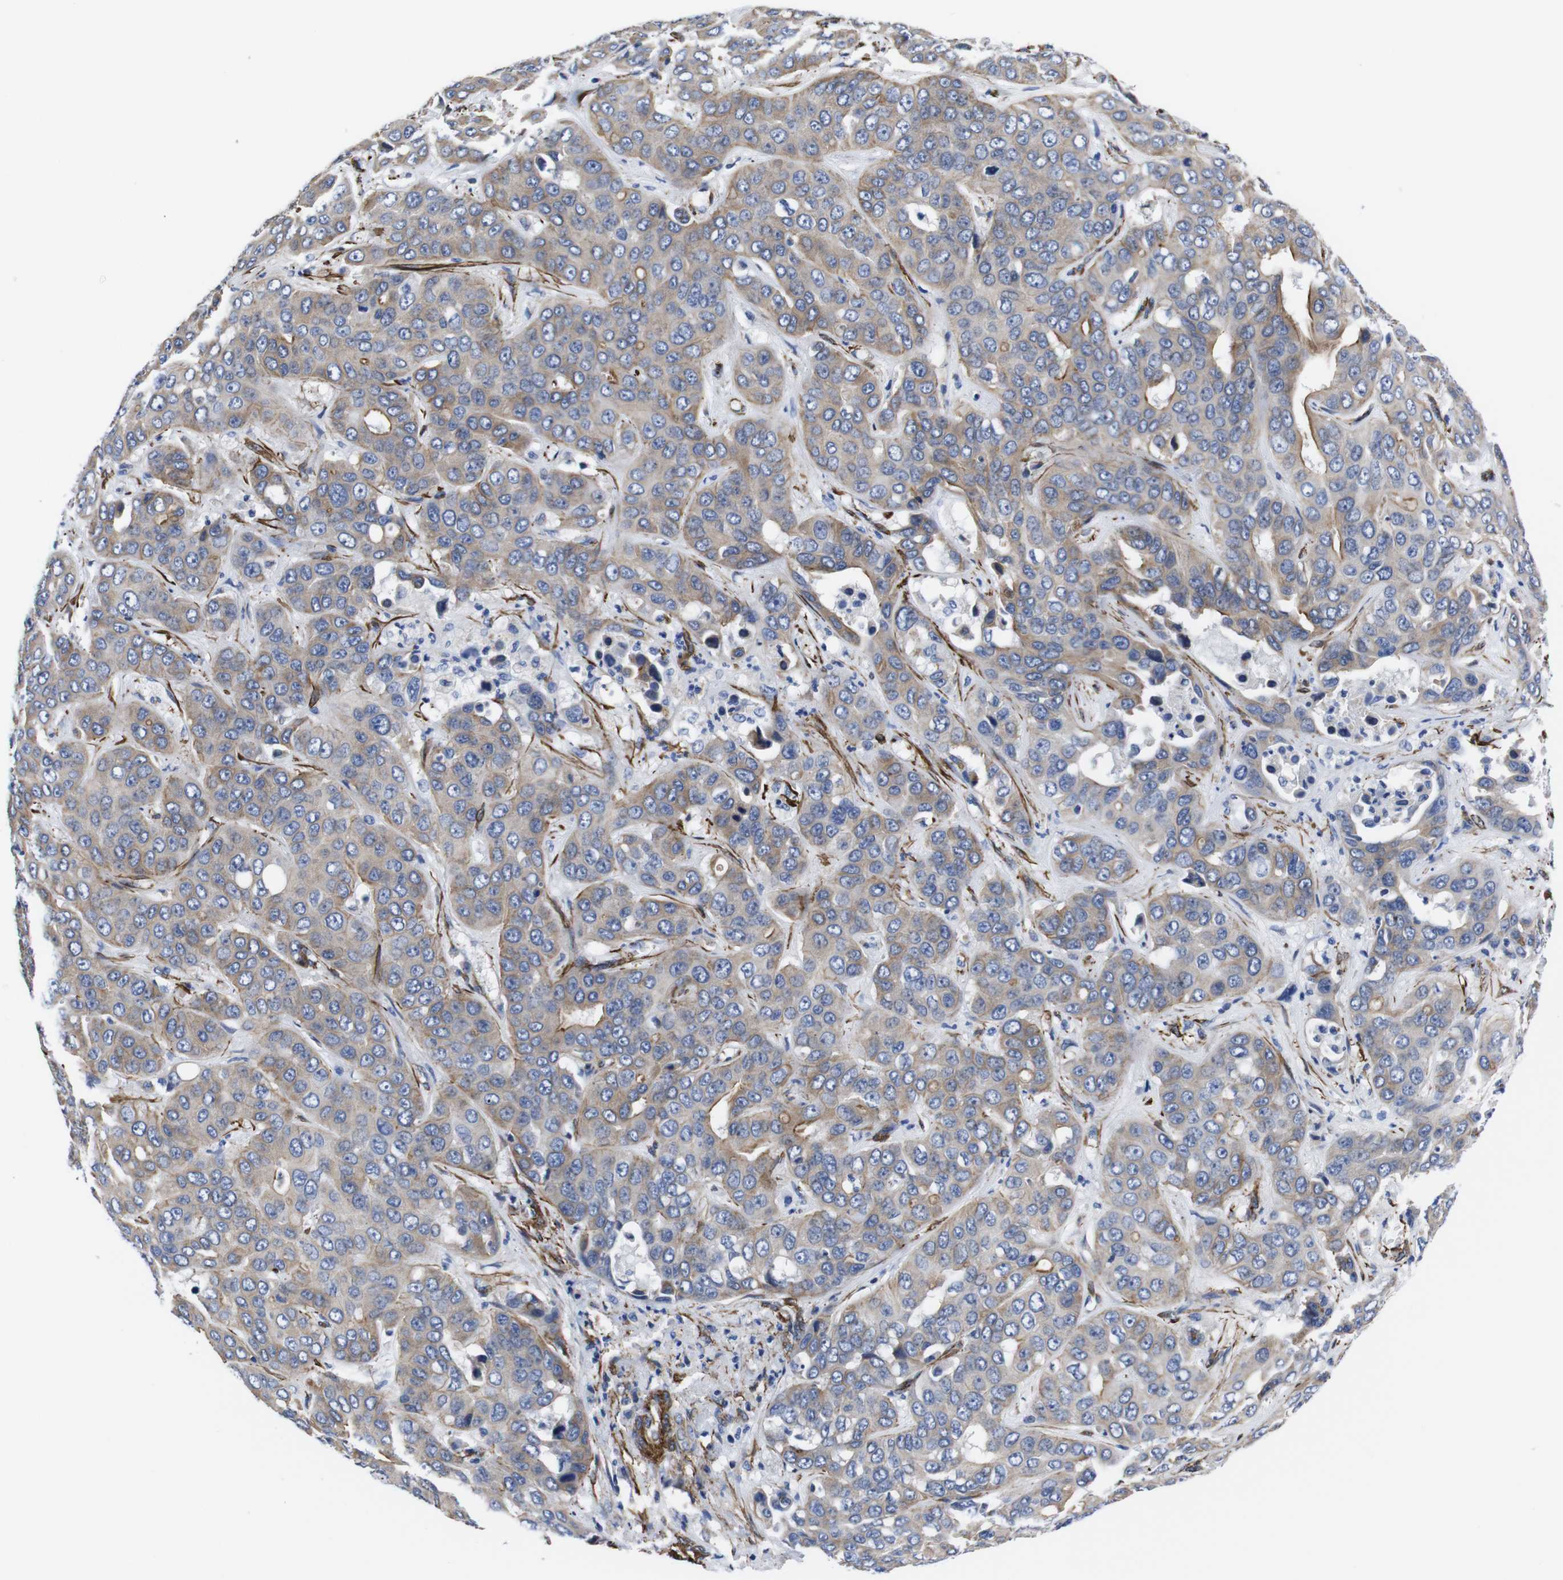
{"staining": {"intensity": "weak", "quantity": ">75%", "location": "cytoplasmic/membranous"}, "tissue": "liver cancer", "cell_type": "Tumor cells", "image_type": "cancer", "snomed": [{"axis": "morphology", "description": "Cholangiocarcinoma"}, {"axis": "topography", "description": "Liver"}], "caption": "Immunohistochemistry histopathology image of neoplastic tissue: cholangiocarcinoma (liver) stained using immunohistochemistry (IHC) reveals low levels of weak protein expression localized specifically in the cytoplasmic/membranous of tumor cells, appearing as a cytoplasmic/membranous brown color.", "gene": "WNT10A", "patient": {"sex": "female", "age": 52}}